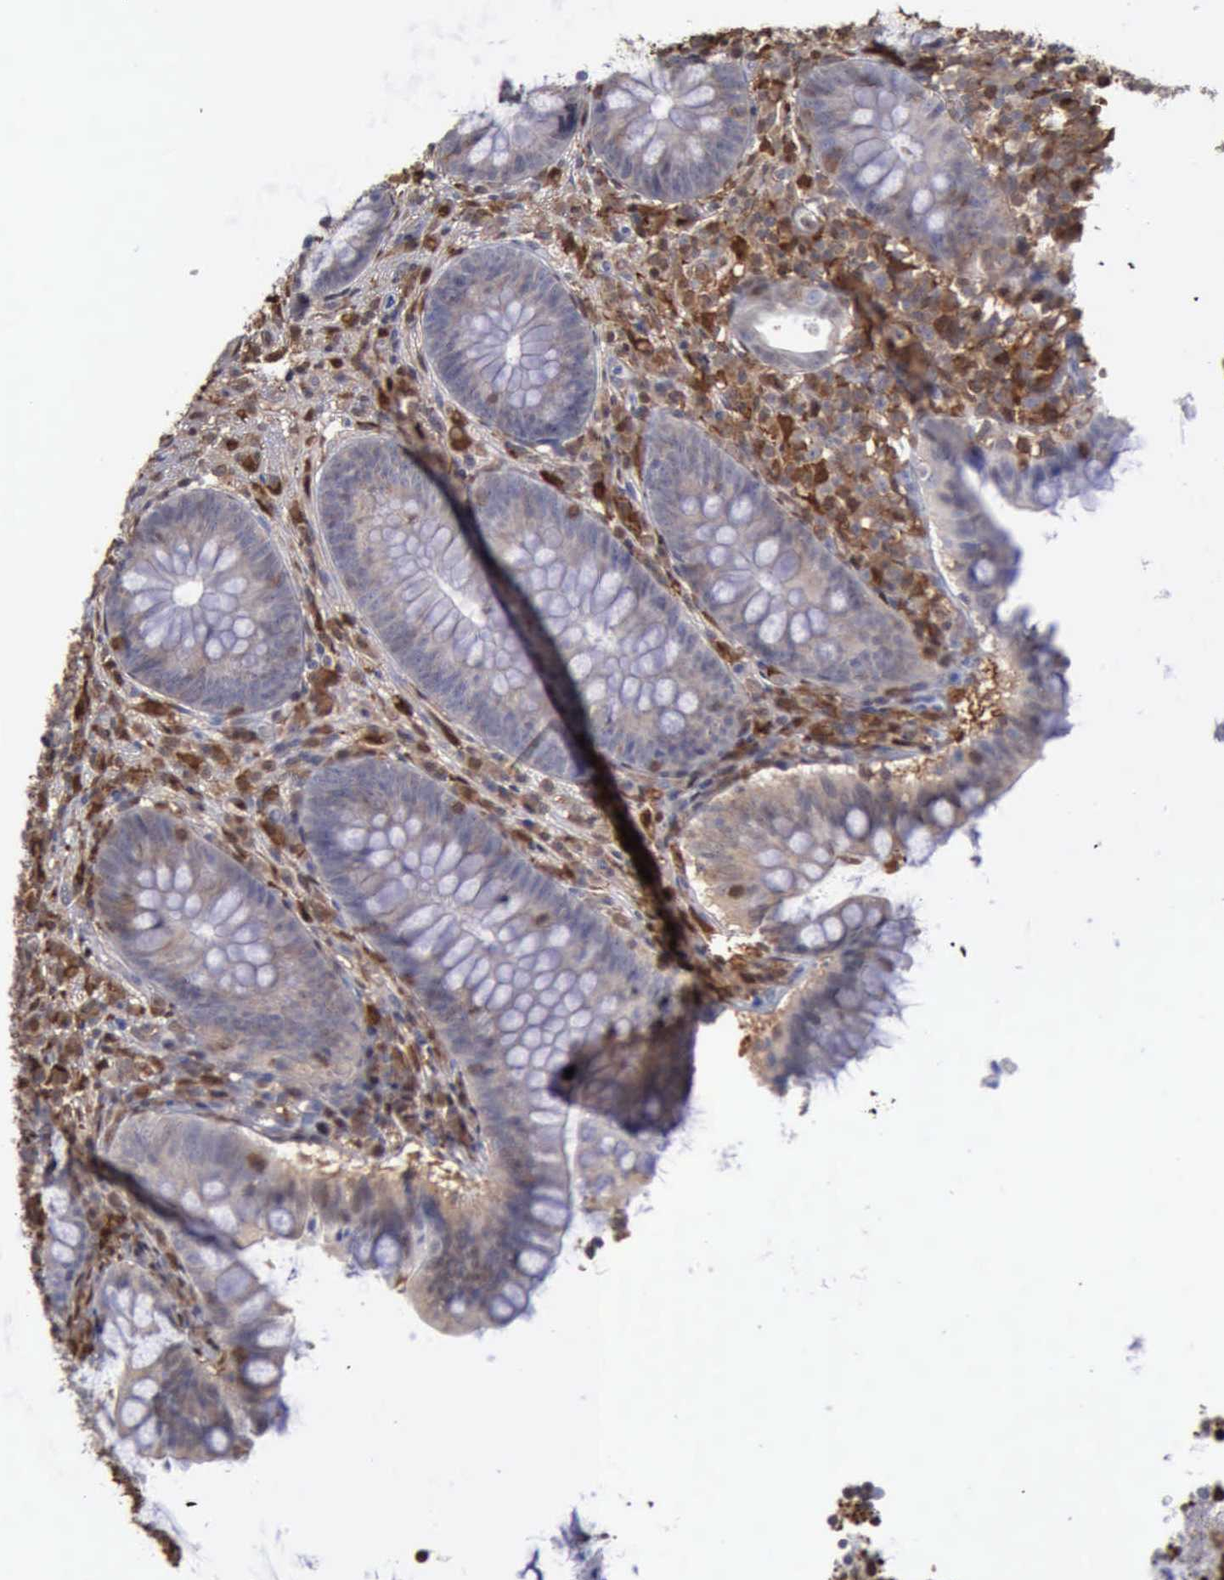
{"staining": {"intensity": "weak", "quantity": "25%-75%", "location": "cytoplasmic/membranous"}, "tissue": "appendix", "cell_type": "Glandular cells", "image_type": "normal", "snomed": [{"axis": "morphology", "description": "Normal tissue, NOS"}, {"axis": "topography", "description": "Appendix"}], "caption": "Immunohistochemistry histopathology image of benign appendix stained for a protein (brown), which exhibits low levels of weak cytoplasmic/membranous staining in approximately 25%-75% of glandular cells.", "gene": "STAT1", "patient": {"sex": "female", "age": 66}}